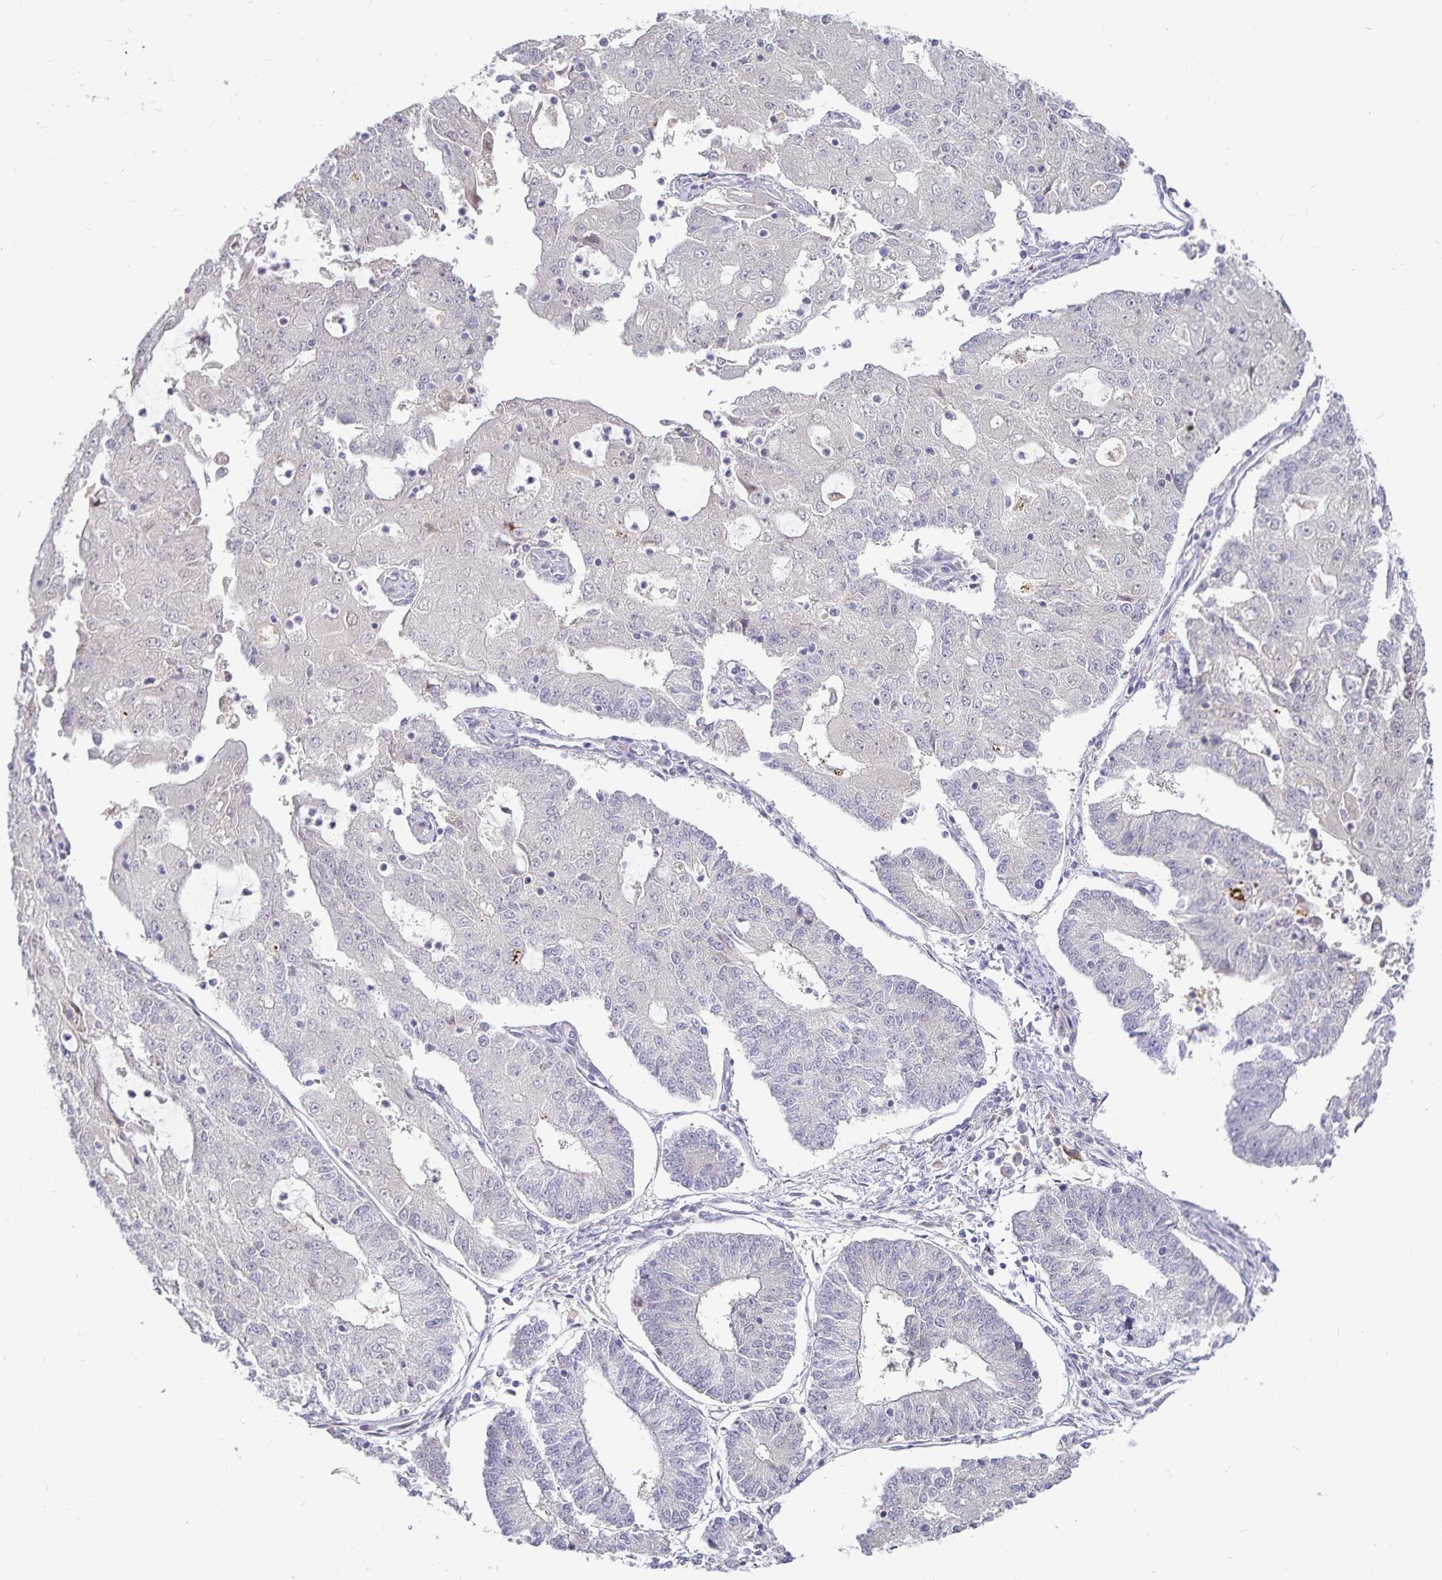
{"staining": {"intensity": "negative", "quantity": "none", "location": "none"}, "tissue": "endometrial cancer", "cell_type": "Tumor cells", "image_type": "cancer", "snomed": [{"axis": "morphology", "description": "Adenocarcinoma, NOS"}, {"axis": "topography", "description": "Endometrium"}], "caption": "The image exhibits no staining of tumor cells in adenocarcinoma (endometrial).", "gene": "PKHD1", "patient": {"sex": "female", "age": 56}}